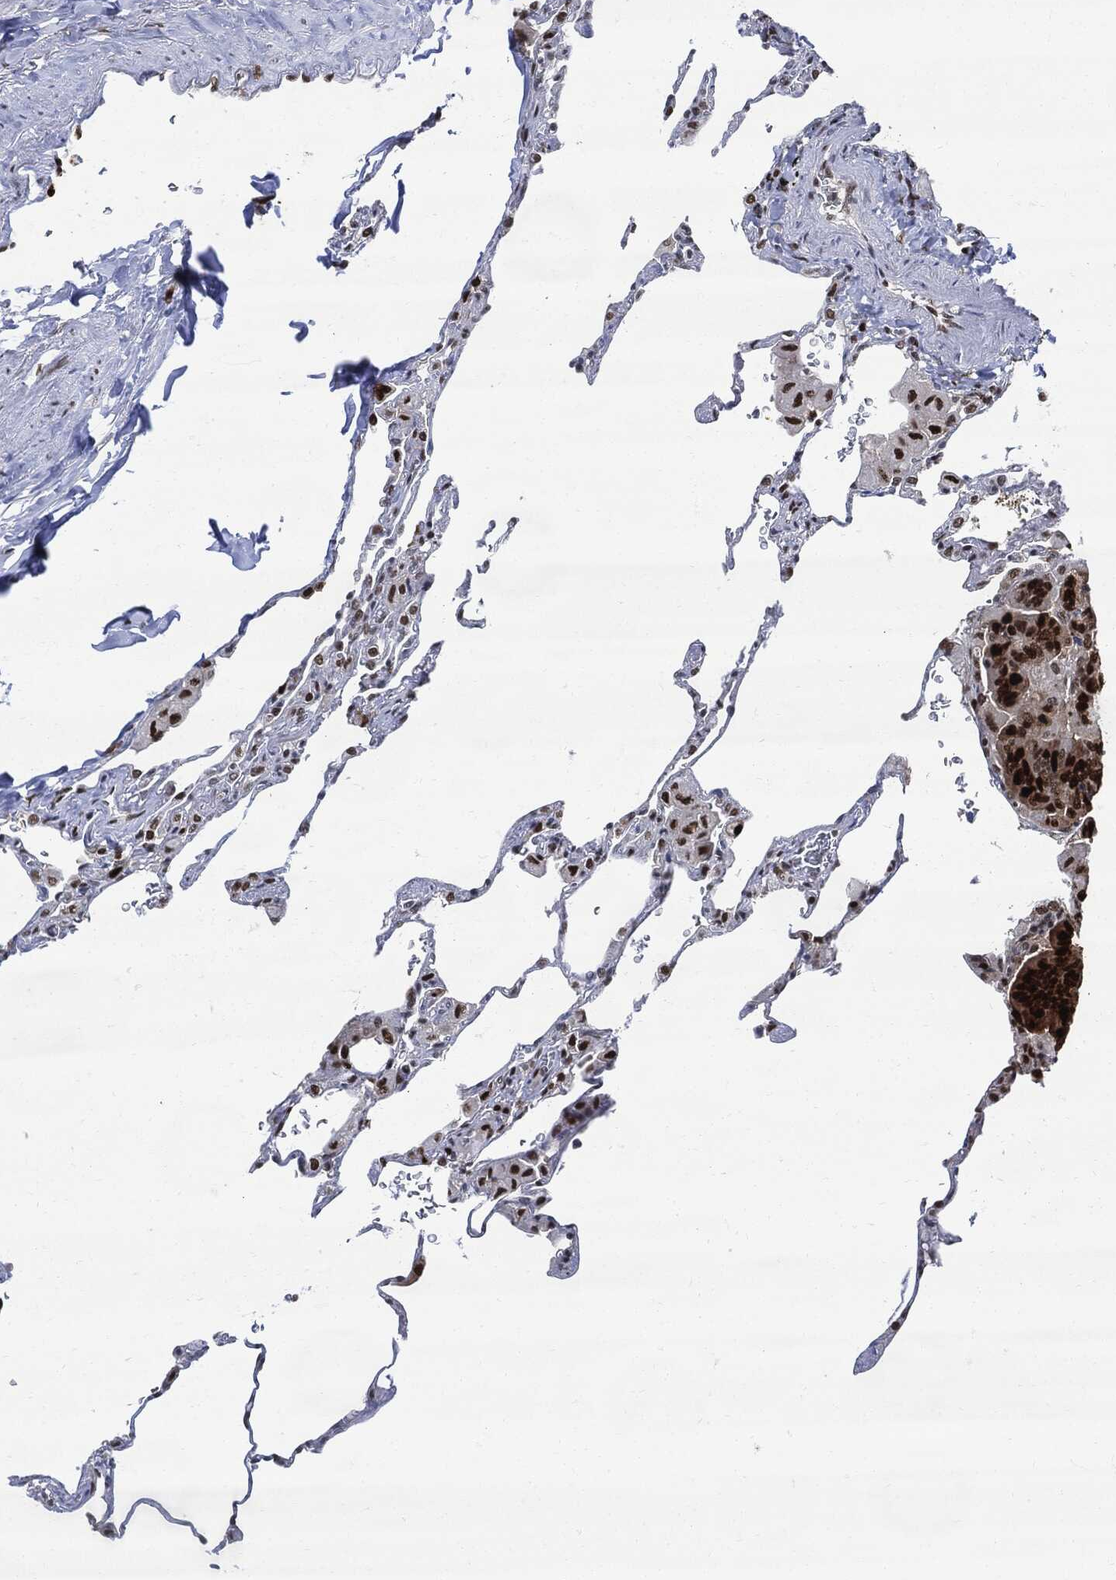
{"staining": {"intensity": "strong", "quantity": ">75%", "location": "nuclear"}, "tissue": "lung", "cell_type": "Alveolar cells", "image_type": "normal", "snomed": [{"axis": "morphology", "description": "Normal tissue, NOS"}, {"axis": "morphology", "description": "Adenocarcinoma, metastatic, NOS"}, {"axis": "topography", "description": "Lung"}], "caption": "Strong nuclear staining is present in about >75% of alveolar cells in unremarkable lung. The staining was performed using DAB, with brown indicating positive protein expression. Nuclei are stained blue with hematoxylin.", "gene": "PCNA", "patient": {"sex": "male", "age": 45}}